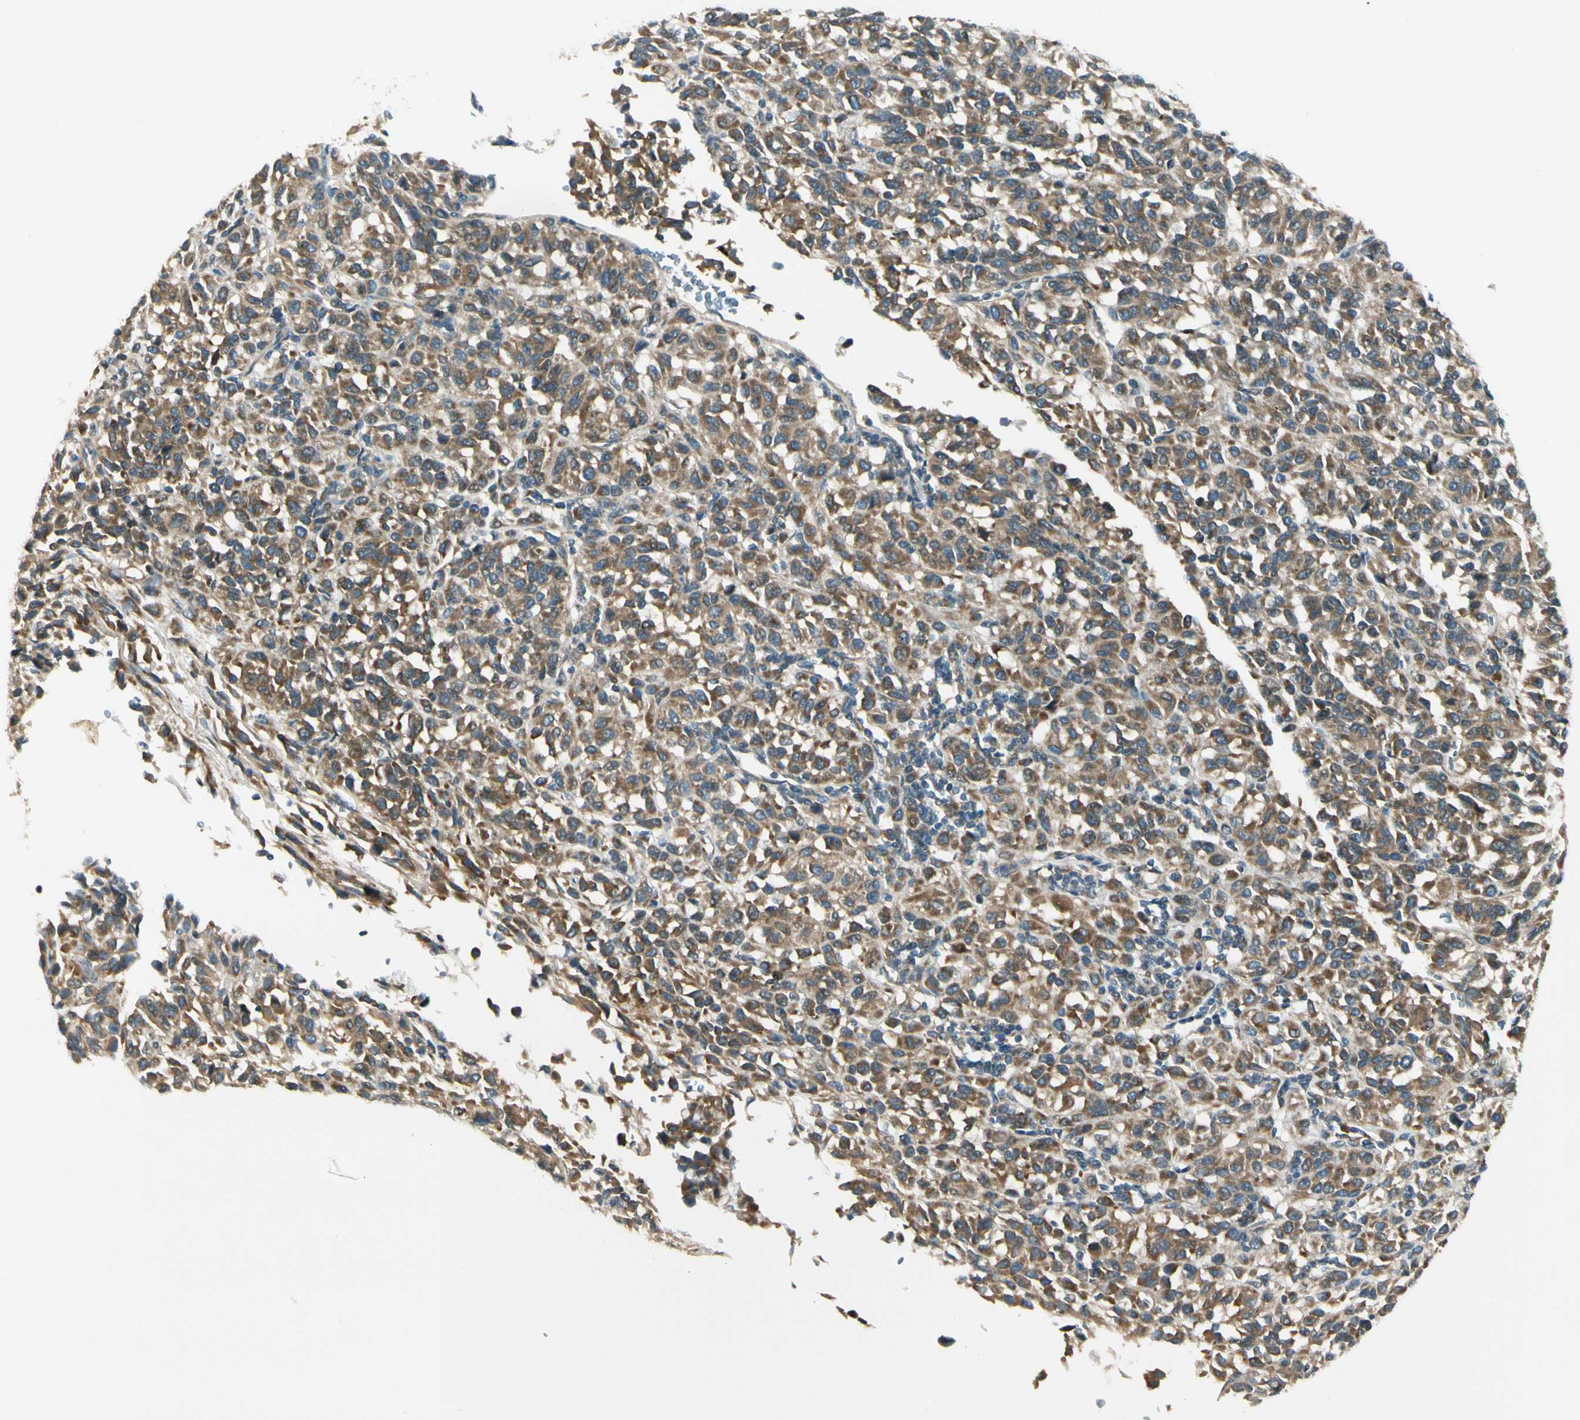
{"staining": {"intensity": "moderate", "quantity": ">75%", "location": "cytoplasmic/membranous"}, "tissue": "melanoma", "cell_type": "Tumor cells", "image_type": "cancer", "snomed": [{"axis": "morphology", "description": "Malignant melanoma, Metastatic site"}, {"axis": "topography", "description": "Lung"}], "caption": "The immunohistochemical stain labels moderate cytoplasmic/membranous expression in tumor cells of melanoma tissue. Immunohistochemistry stains the protein of interest in brown and the nuclei are stained blue.", "gene": "BNIP1", "patient": {"sex": "male", "age": 64}}